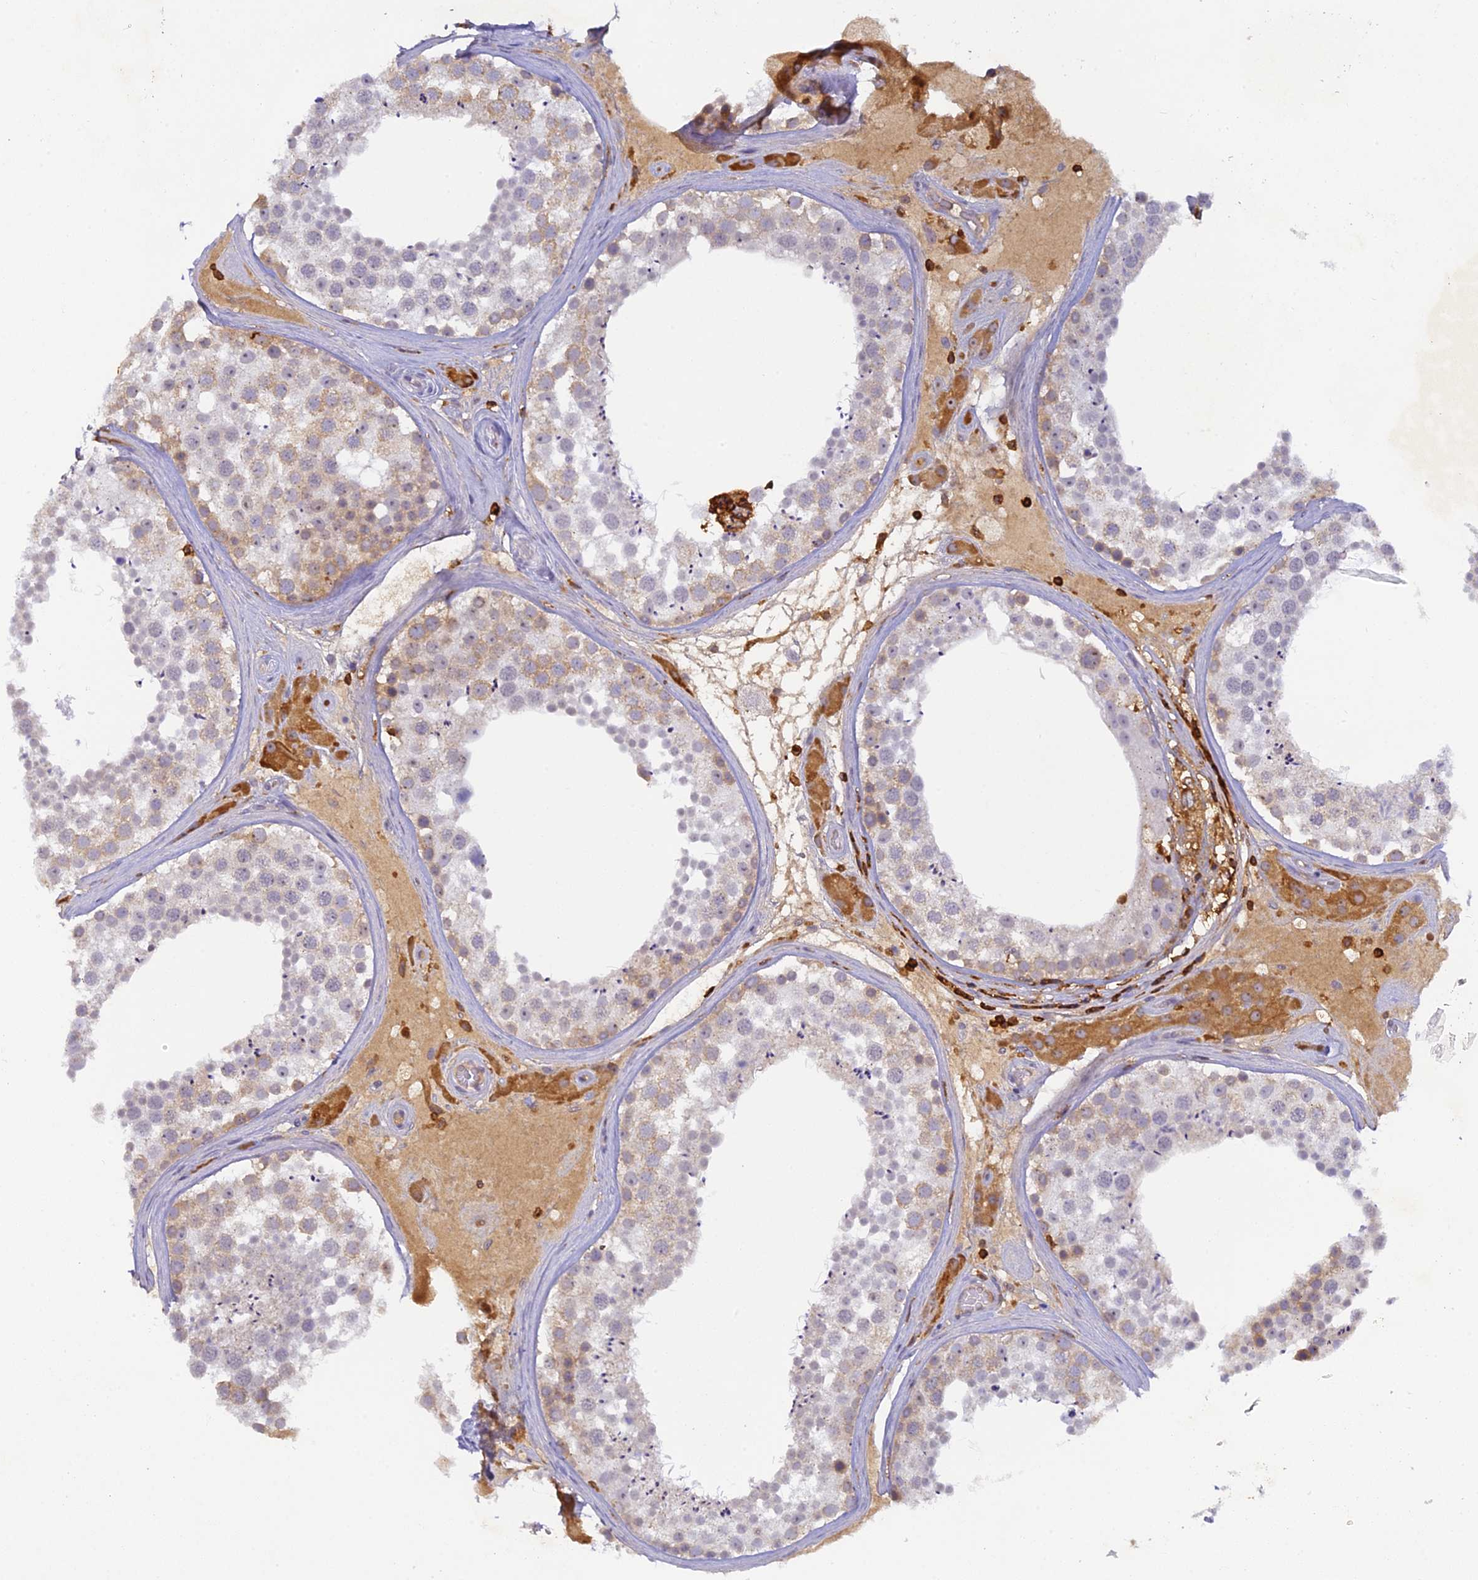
{"staining": {"intensity": "moderate", "quantity": "<25%", "location": "cytoplasmic/membranous"}, "tissue": "testis", "cell_type": "Cells in seminiferous ducts", "image_type": "normal", "snomed": [{"axis": "morphology", "description": "Normal tissue, NOS"}, {"axis": "topography", "description": "Testis"}], "caption": "Human testis stained with a brown dye reveals moderate cytoplasmic/membranous positive staining in approximately <25% of cells in seminiferous ducts.", "gene": "FYB1", "patient": {"sex": "male", "age": 46}}